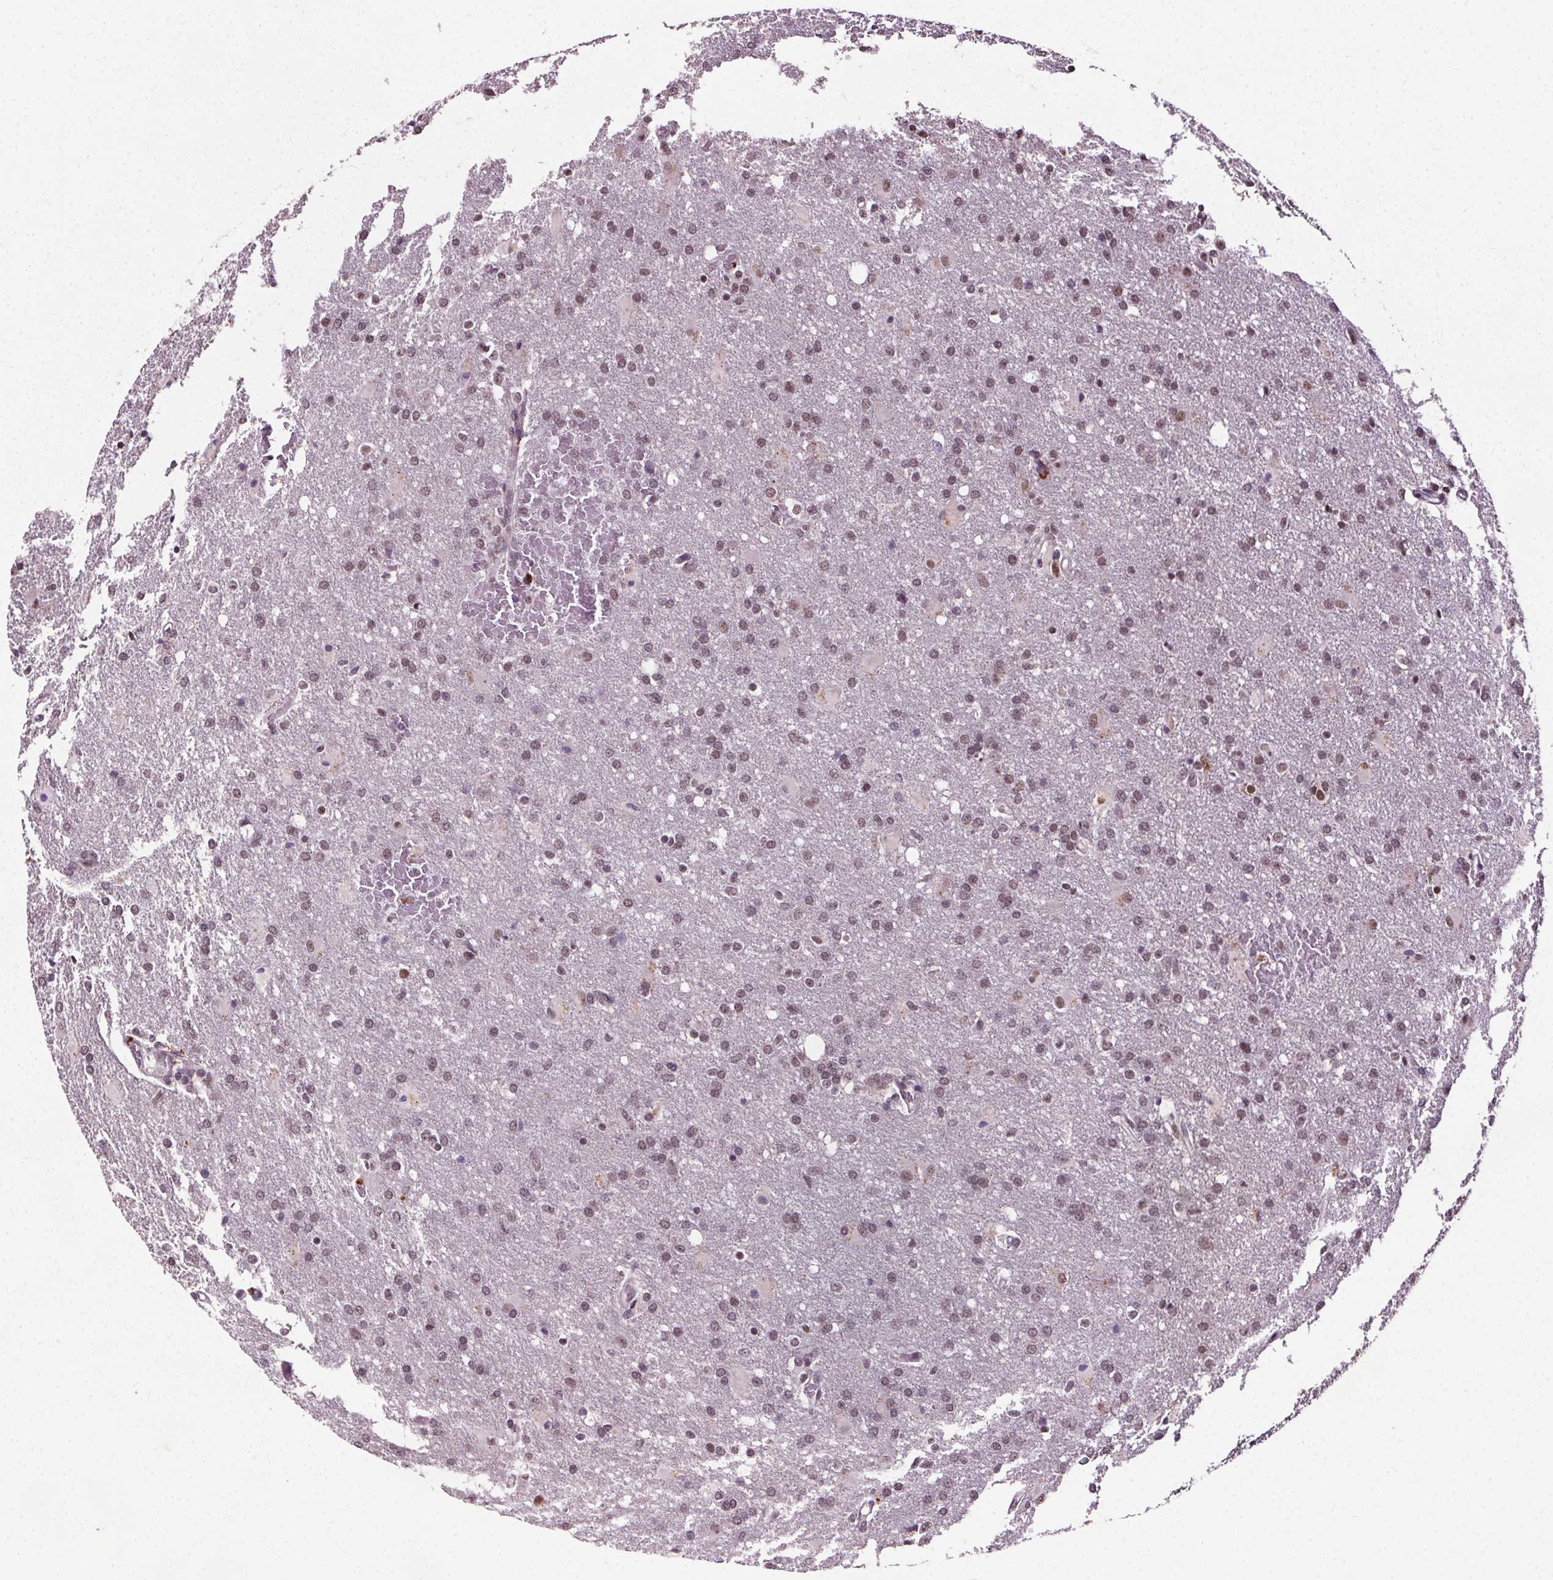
{"staining": {"intensity": "moderate", "quantity": "25%-75%", "location": "nuclear"}, "tissue": "glioma", "cell_type": "Tumor cells", "image_type": "cancer", "snomed": [{"axis": "morphology", "description": "Glioma, malignant, High grade"}, {"axis": "topography", "description": "Brain"}], "caption": "Human glioma stained with a protein marker displays moderate staining in tumor cells.", "gene": "MED6", "patient": {"sex": "male", "age": 68}}